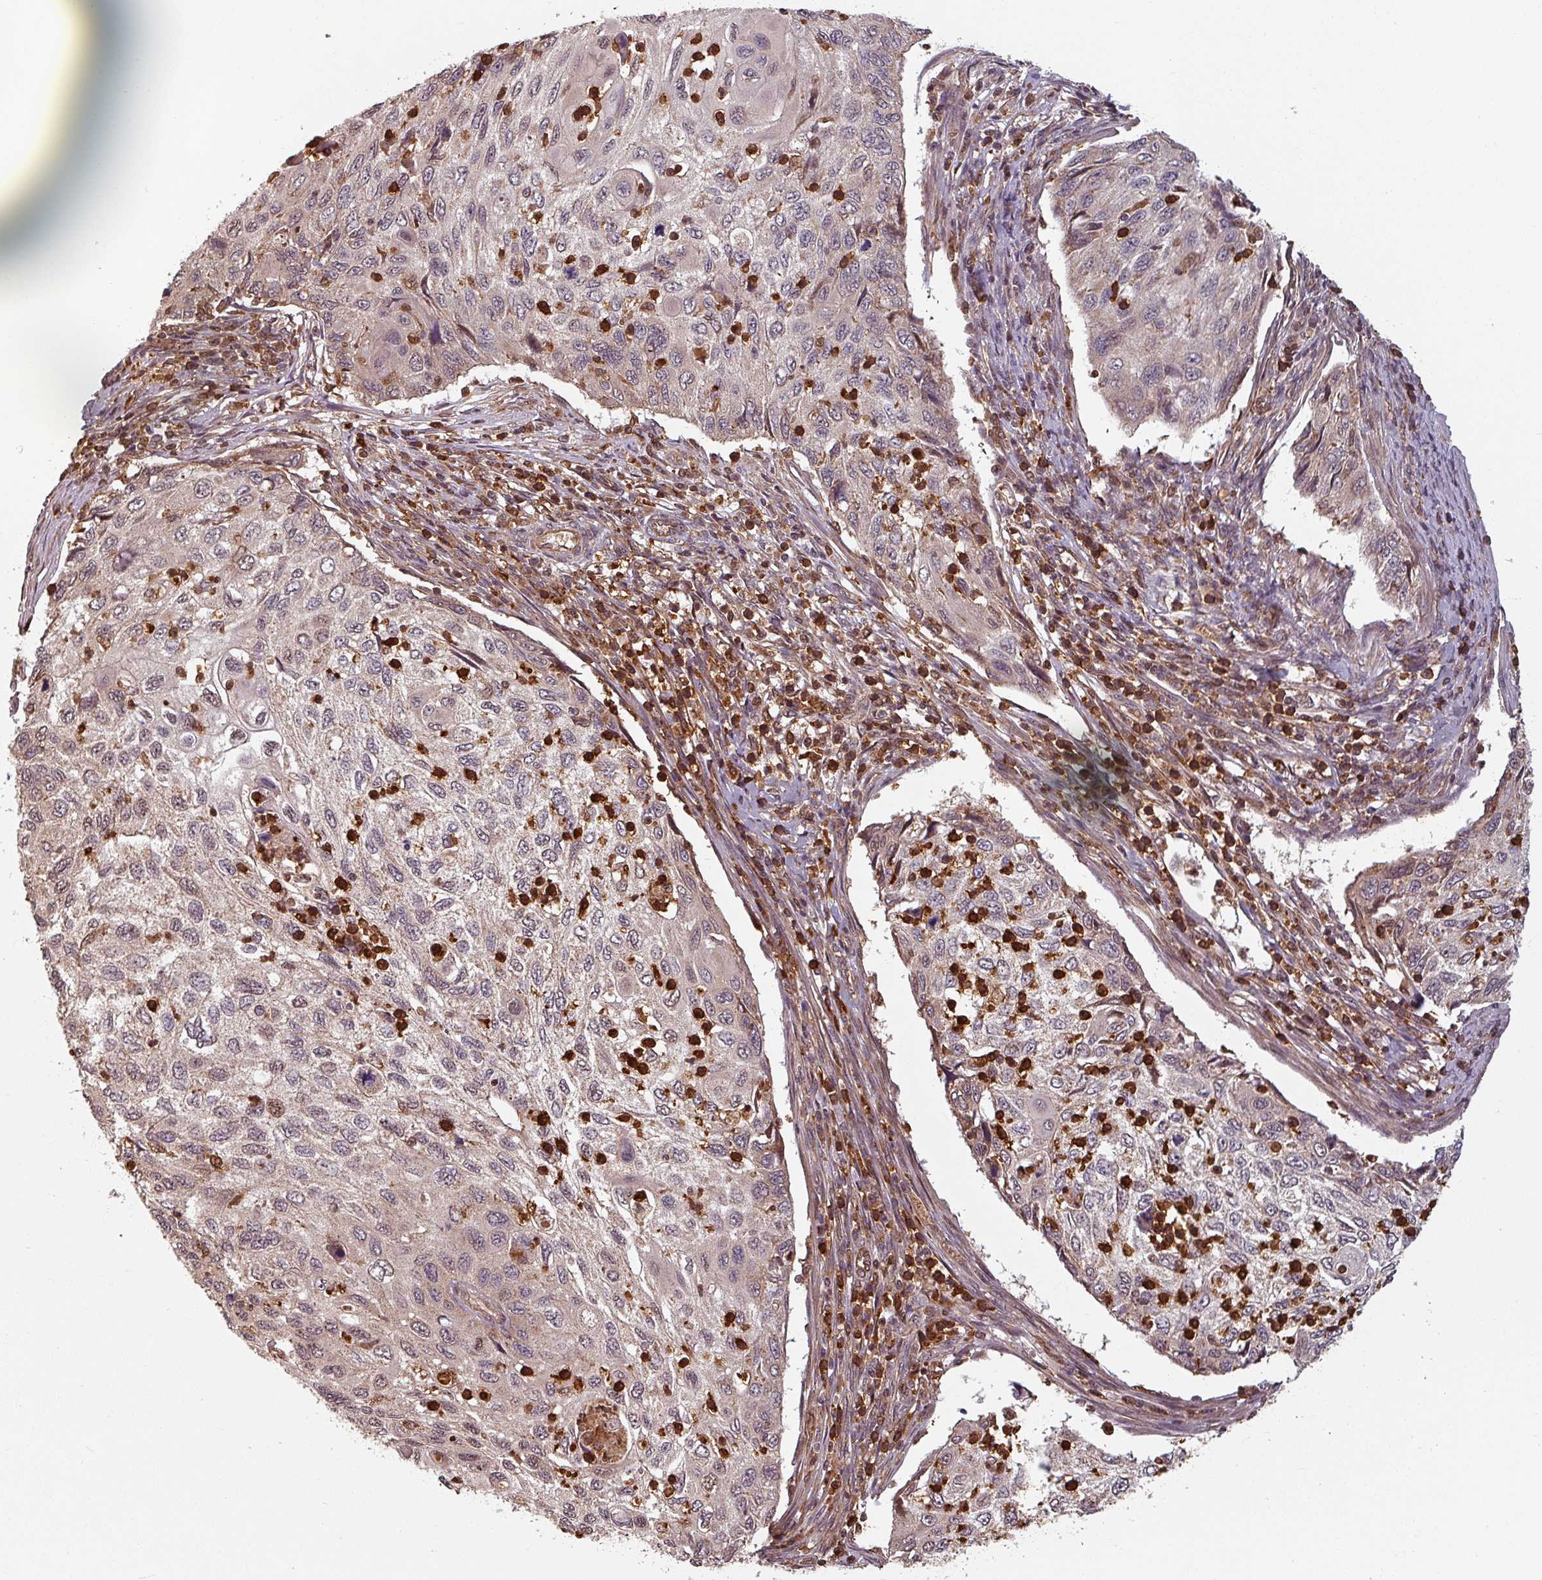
{"staining": {"intensity": "negative", "quantity": "none", "location": "none"}, "tissue": "cervical cancer", "cell_type": "Tumor cells", "image_type": "cancer", "snomed": [{"axis": "morphology", "description": "Squamous cell carcinoma, NOS"}, {"axis": "topography", "description": "Cervix"}], "caption": "A high-resolution micrograph shows IHC staining of squamous cell carcinoma (cervical), which exhibits no significant expression in tumor cells. Brightfield microscopy of immunohistochemistry stained with DAB (3,3'-diaminobenzidine) (brown) and hematoxylin (blue), captured at high magnification.", "gene": "EID1", "patient": {"sex": "female", "age": 70}}